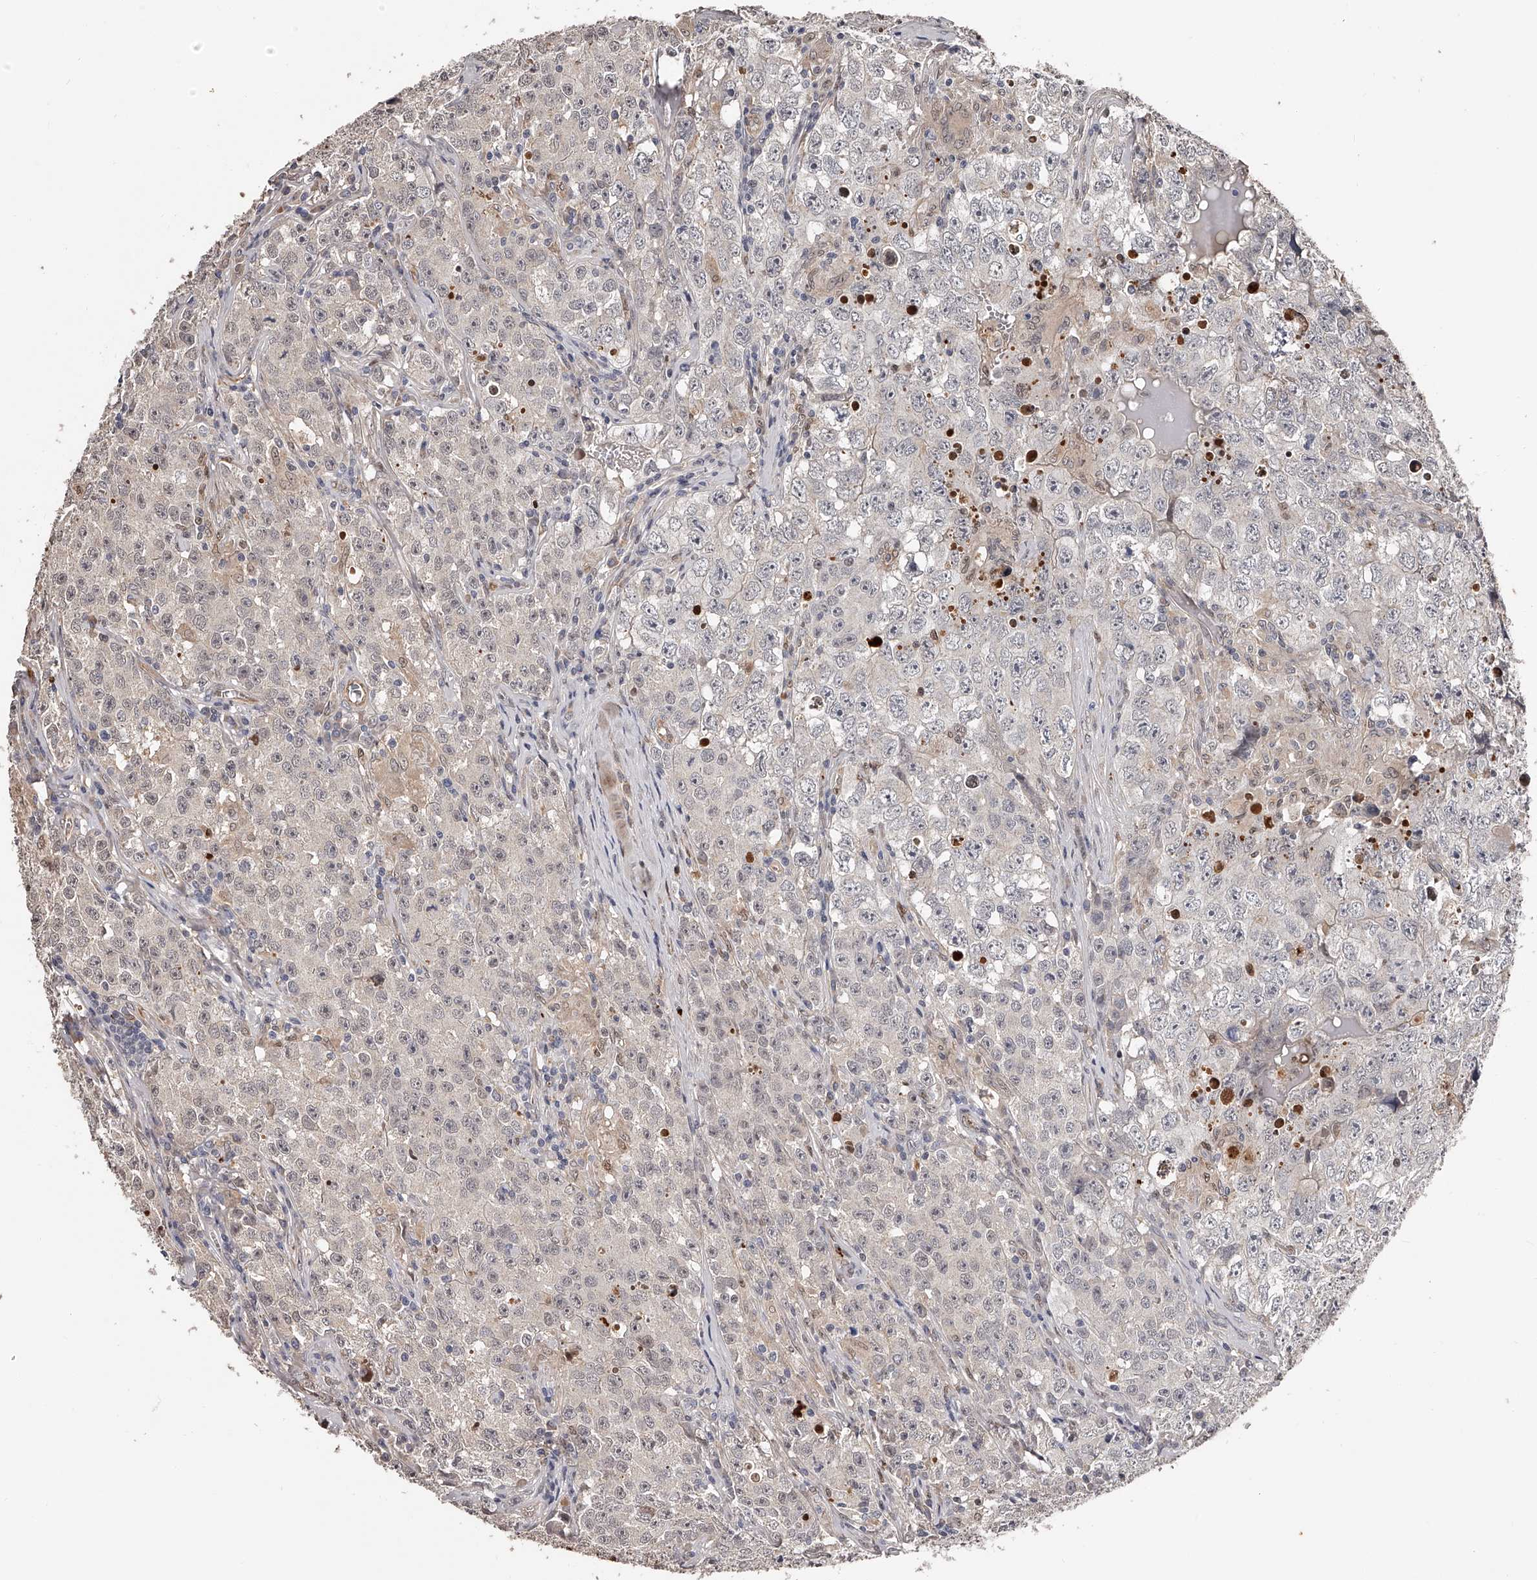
{"staining": {"intensity": "negative", "quantity": "none", "location": "none"}, "tissue": "testis cancer", "cell_type": "Tumor cells", "image_type": "cancer", "snomed": [{"axis": "morphology", "description": "Seminoma, NOS"}, {"axis": "morphology", "description": "Carcinoma, Embryonal, NOS"}, {"axis": "topography", "description": "Testis"}], "caption": "A photomicrograph of testis cancer (embryonal carcinoma) stained for a protein reveals no brown staining in tumor cells.", "gene": "URGCP", "patient": {"sex": "male", "age": 43}}